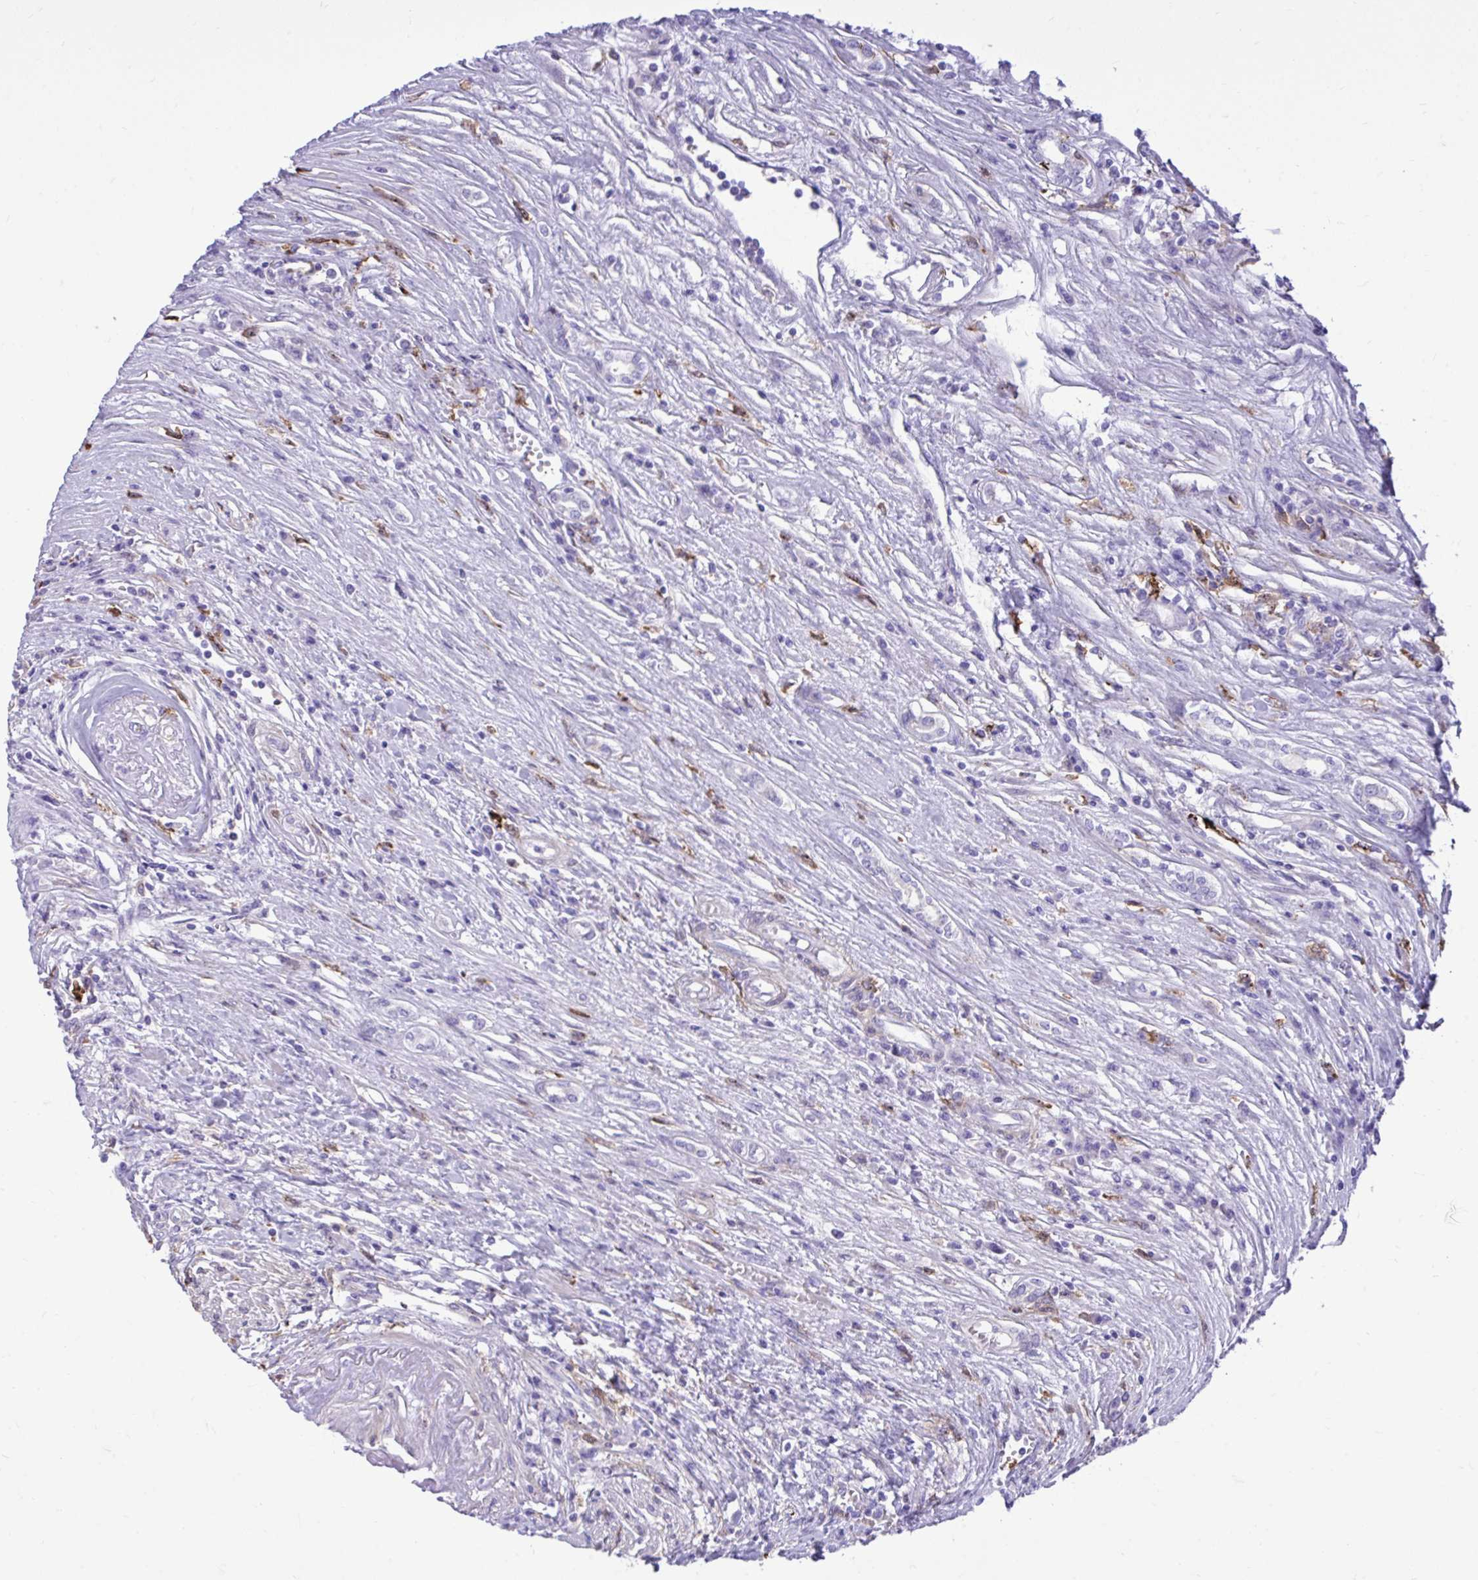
{"staining": {"intensity": "negative", "quantity": "none", "location": "none"}, "tissue": "renal cancer", "cell_type": "Tumor cells", "image_type": "cancer", "snomed": [{"axis": "morphology", "description": "Adenocarcinoma, NOS"}, {"axis": "topography", "description": "Kidney"}], "caption": "High power microscopy micrograph of an immunohistochemistry histopathology image of adenocarcinoma (renal), revealing no significant expression in tumor cells. (Brightfield microscopy of DAB immunohistochemistry at high magnification).", "gene": "TLR7", "patient": {"sex": "female", "age": 67}}